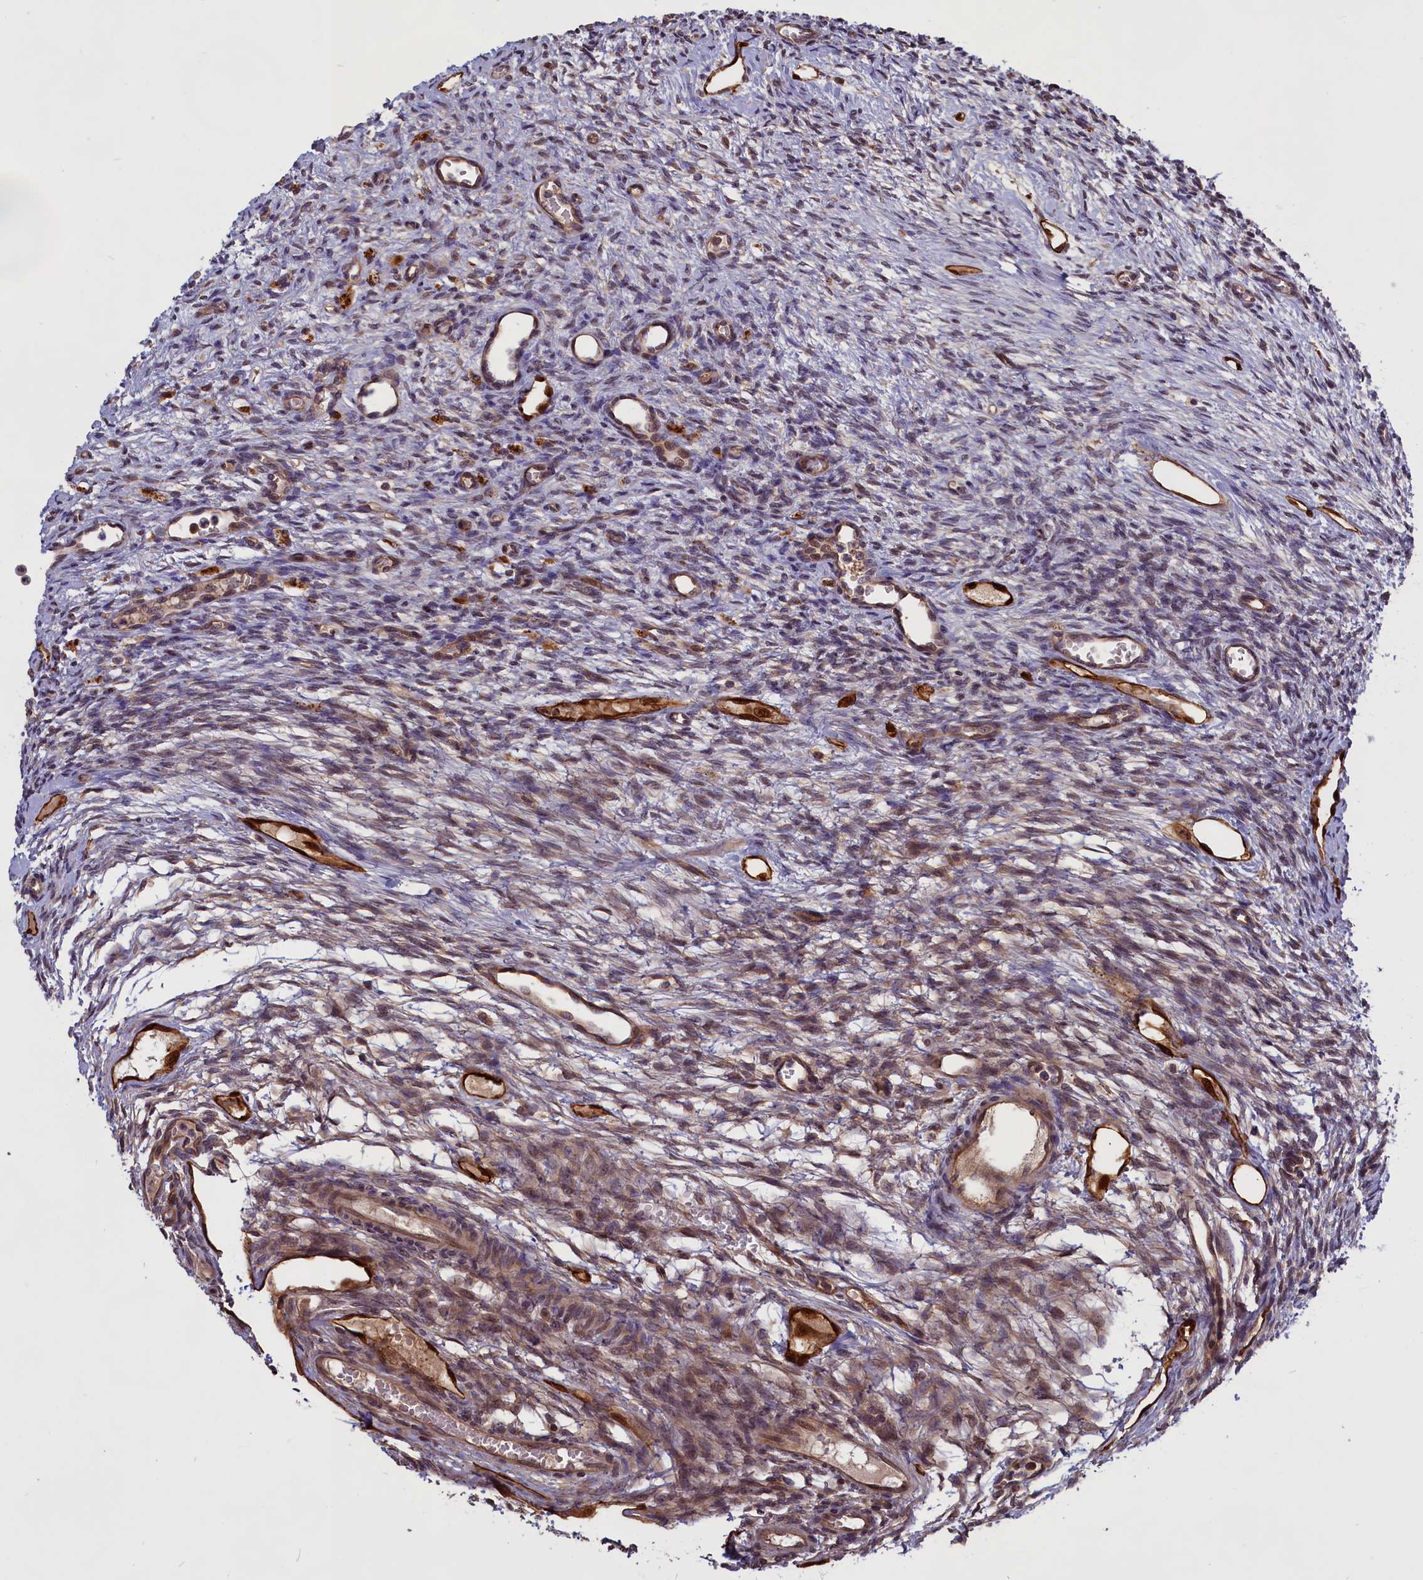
{"staining": {"intensity": "strong", "quantity": ">75%", "location": "cytoplasmic/membranous"}, "tissue": "ovary", "cell_type": "Follicle cells", "image_type": "normal", "snomed": [{"axis": "morphology", "description": "Normal tissue, NOS"}, {"axis": "topography", "description": "Ovary"}], "caption": "Follicle cells demonstrate high levels of strong cytoplasmic/membranous expression in about >75% of cells in benign ovary.", "gene": "DENND1B", "patient": {"sex": "female", "age": 33}}